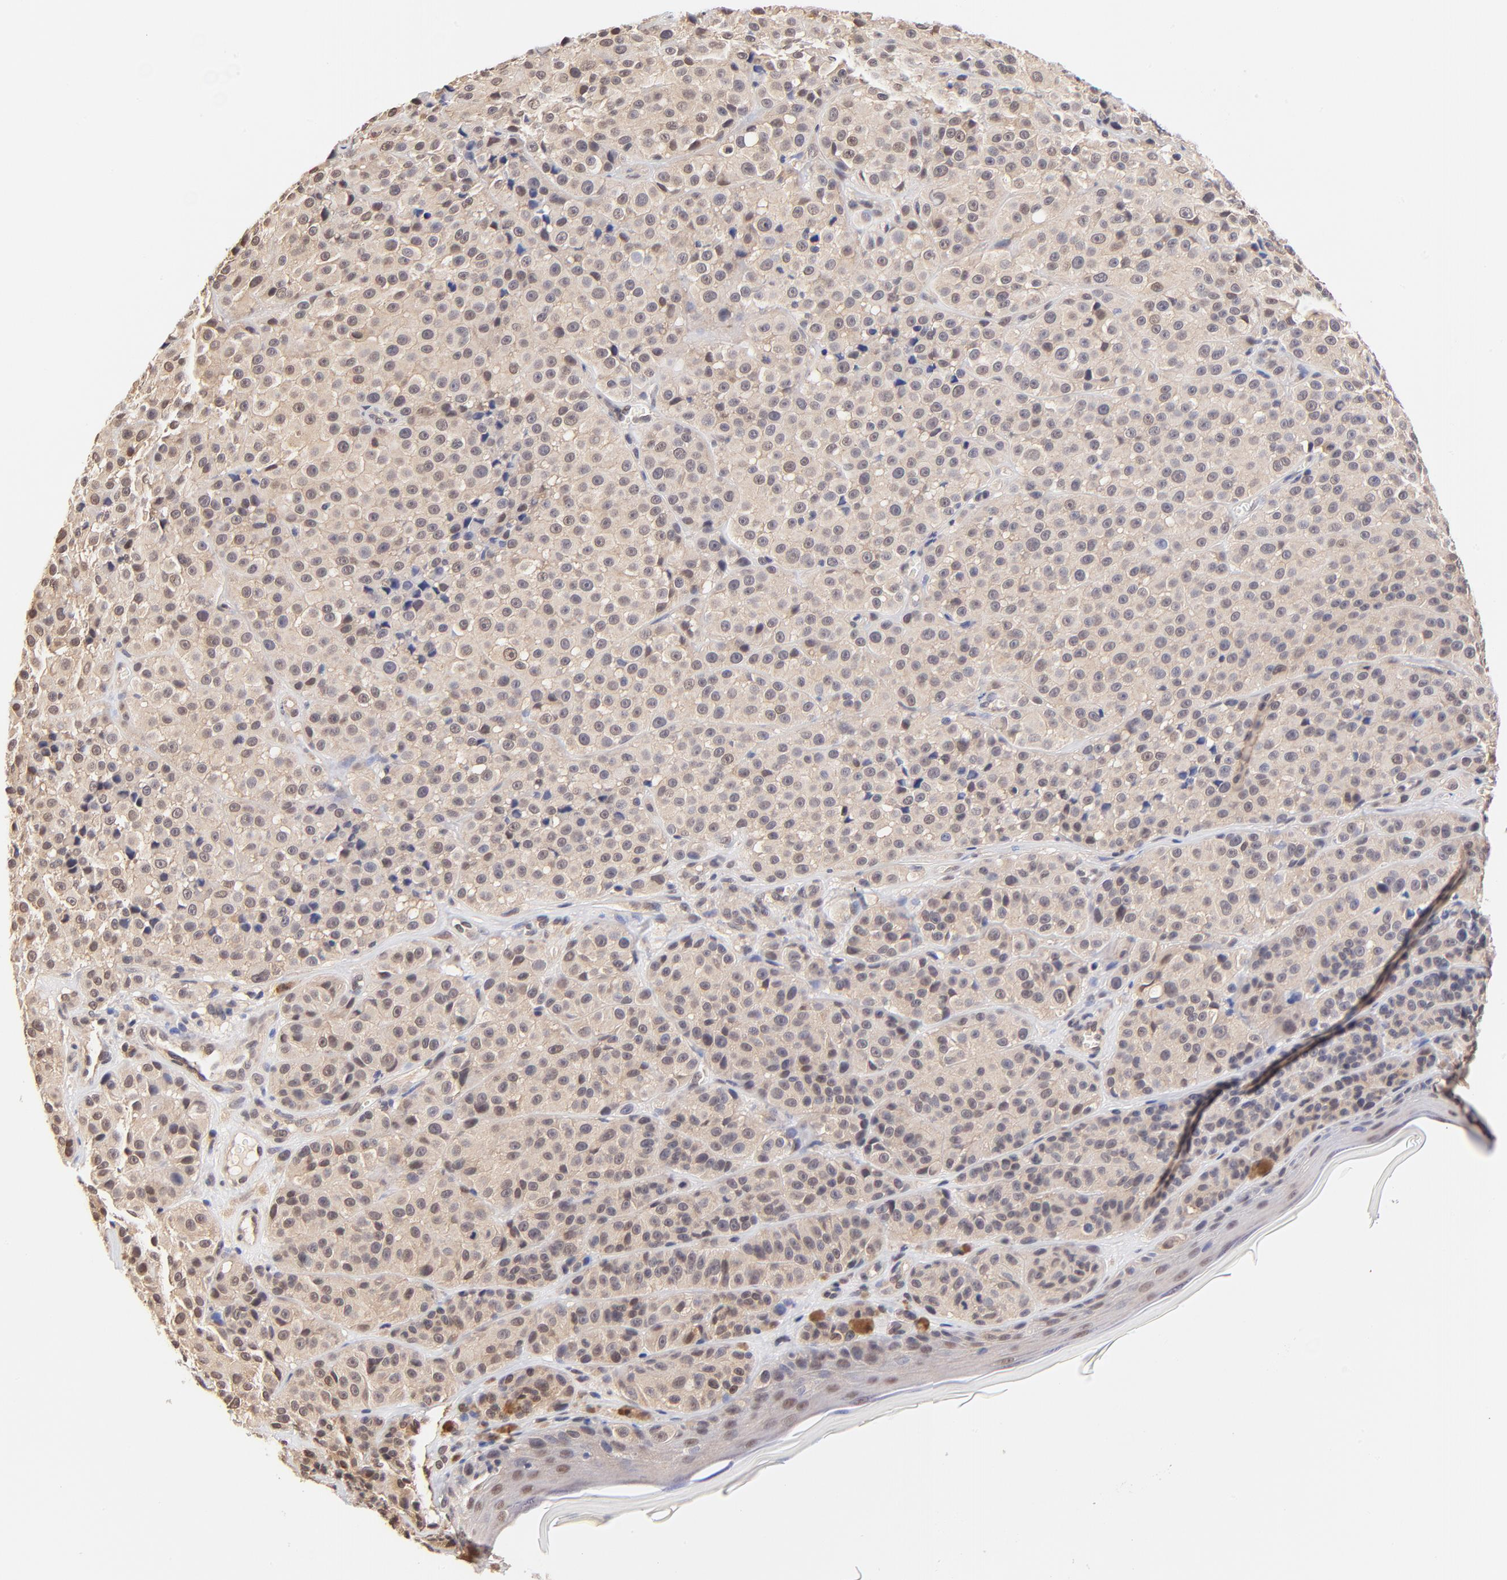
{"staining": {"intensity": "weak", "quantity": "<25%", "location": "cytoplasmic/membranous,nuclear"}, "tissue": "melanoma", "cell_type": "Tumor cells", "image_type": "cancer", "snomed": [{"axis": "morphology", "description": "Malignant melanoma, NOS"}, {"axis": "topography", "description": "Skin"}], "caption": "This is a micrograph of IHC staining of melanoma, which shows no positivity in tumor cells. The staining was performed using DAB (3,3'-diaminobenzidine) to visualize the protein expression in brown, while the nuclei were stained in blue with hematoxylin (Magnification: 20x).", "gene": "TXNL1", "patient": {"sex": "female", "age": 75}}